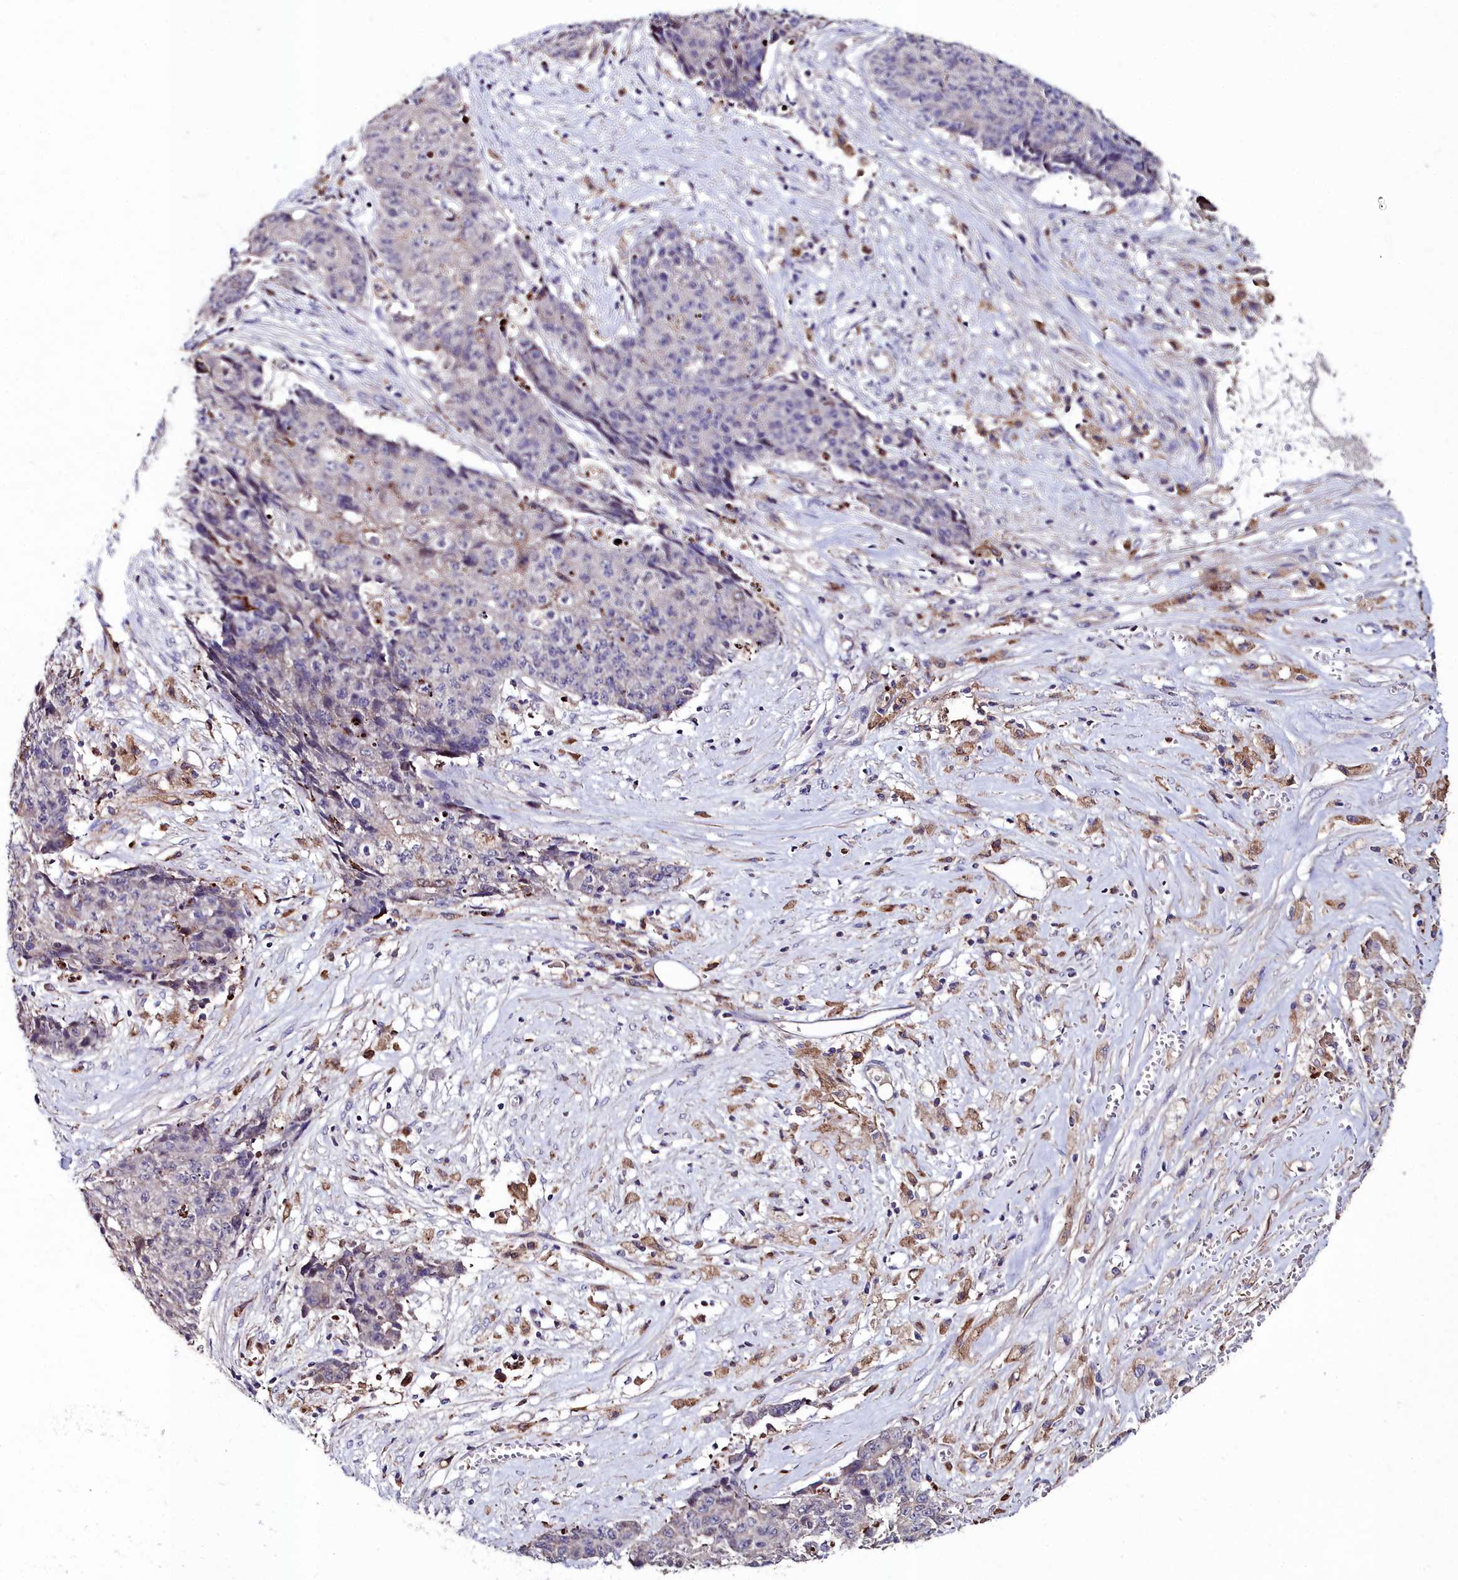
{"staining": {"intensity": "strong", "quantity": "25%-75%", "location": "cytoplasmic/membranous"}, "tissue": "ovarian cancer", "cell_type": "Tumor cells", "image_type": "cancer", "snomed": [{"axis": "morphology", "description": "Carcinoma, endometroid"}, {"axis": "topography", "description": "Ovary"}], "caption": "A histopathology image of human ovarian endometroid carcinoma stained for a protein reveals strong cytoplasmic/membranous brown staining in tumor cells. (DAB IHC, brown staining for protein, blue staining for nuclei).", "gene": "AMBRA1", "patient": {"sex": "female", "age": 42}}